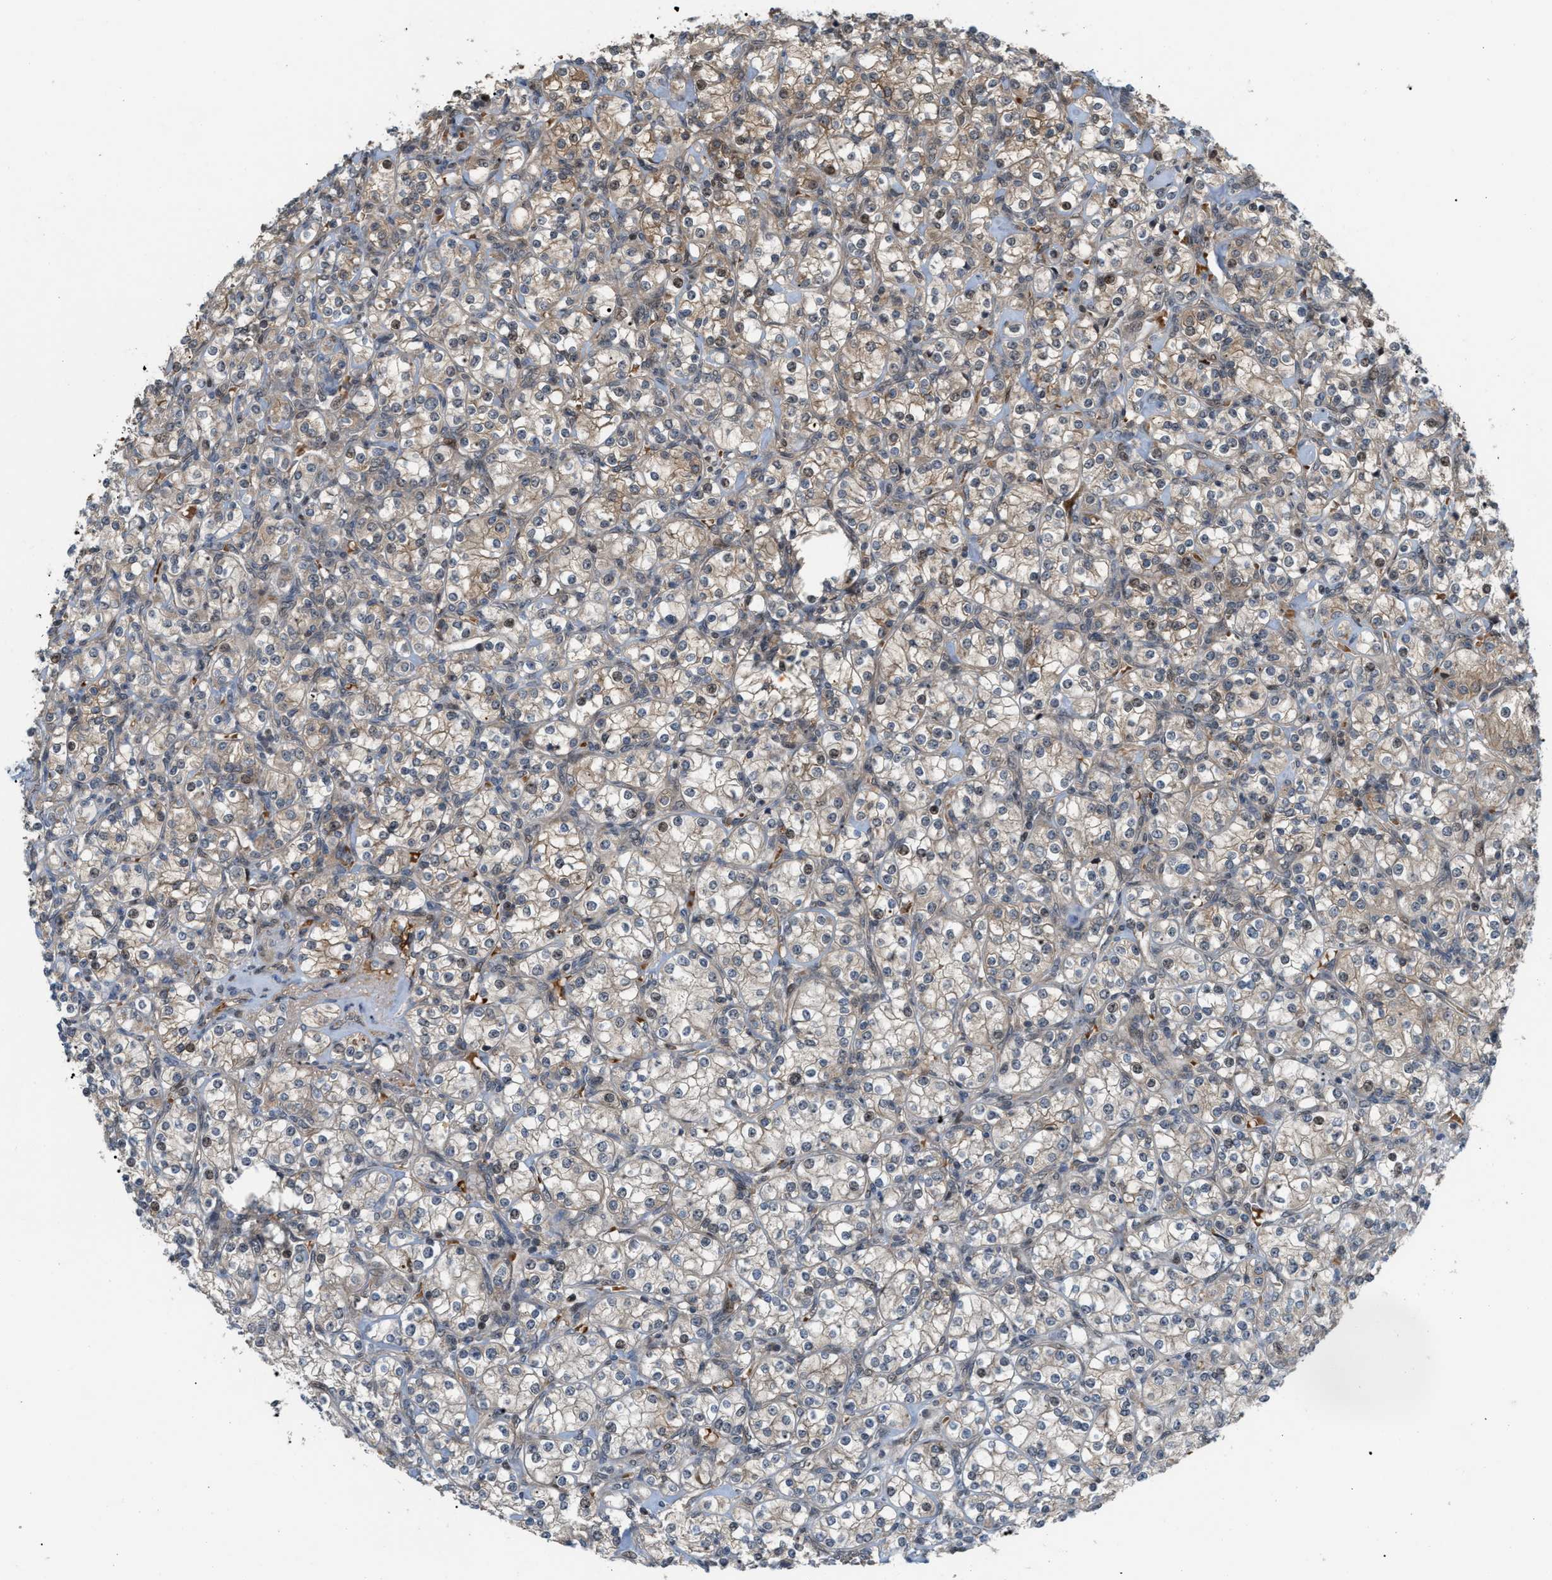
{"staining": {"intensity": "weak", "quantity": "25%-75%", "location": "cytoplasmic/membranous"}, "tissue": "renal cancer", "cell_type": "Tumor cells", "image_type": "cancer", "snomed": [{"axis": "morphology", "description": "Adenocarcinoma, NOS"}, {"axis": "topography", "description": "Kidney"}], "caption": "A high-resolution micrograph shows IHC staining of renal adenocarcinoma, which demonstrates weak cytoplasmic/membranous positivity in approximately 25%-75% of tumor cells. (brown staining indicates protein expression, while blue staining denotes nuclei).", "gene": "RFFL", "patient": {"sex": "male", "age": 77}}